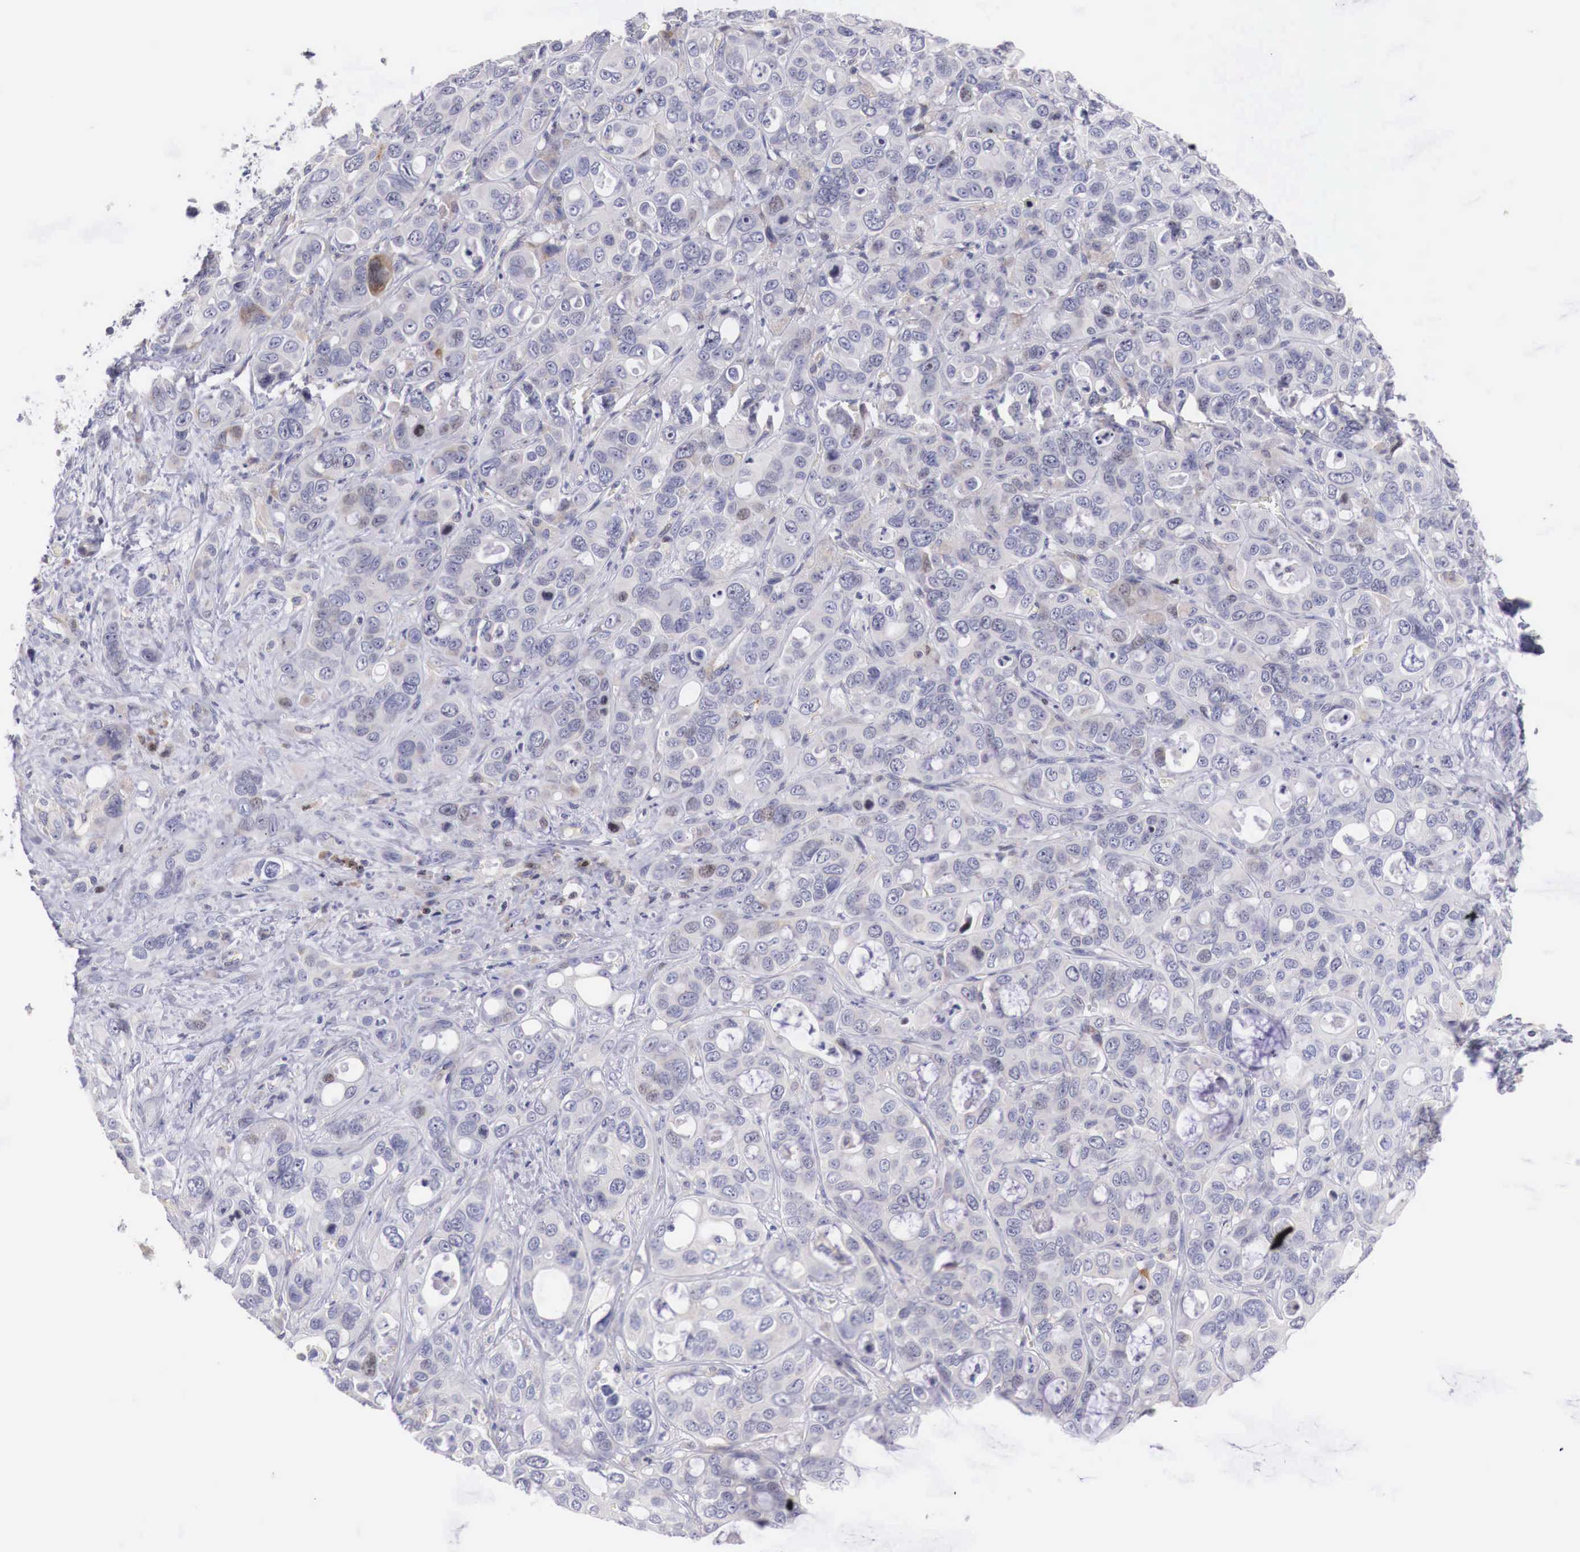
{"staining": {"intensity": "weak", "quantity": "<25%", "location": "none"}, "tissue": "liver cancer", "cell_type": "Tumor cells", "image_type": "cancer", "snomed": [{"axis": "morphology", "description": "Cholangiocarcinoma"}, {"axis": "topography", "description": "Liver"}], "caption": "Micrograph shows no protein positivity in tumor cells of liver cholangiocarcinoma tissue.", "gene": "CLCN5", "patient": {"sex": "female", "age": 79}}